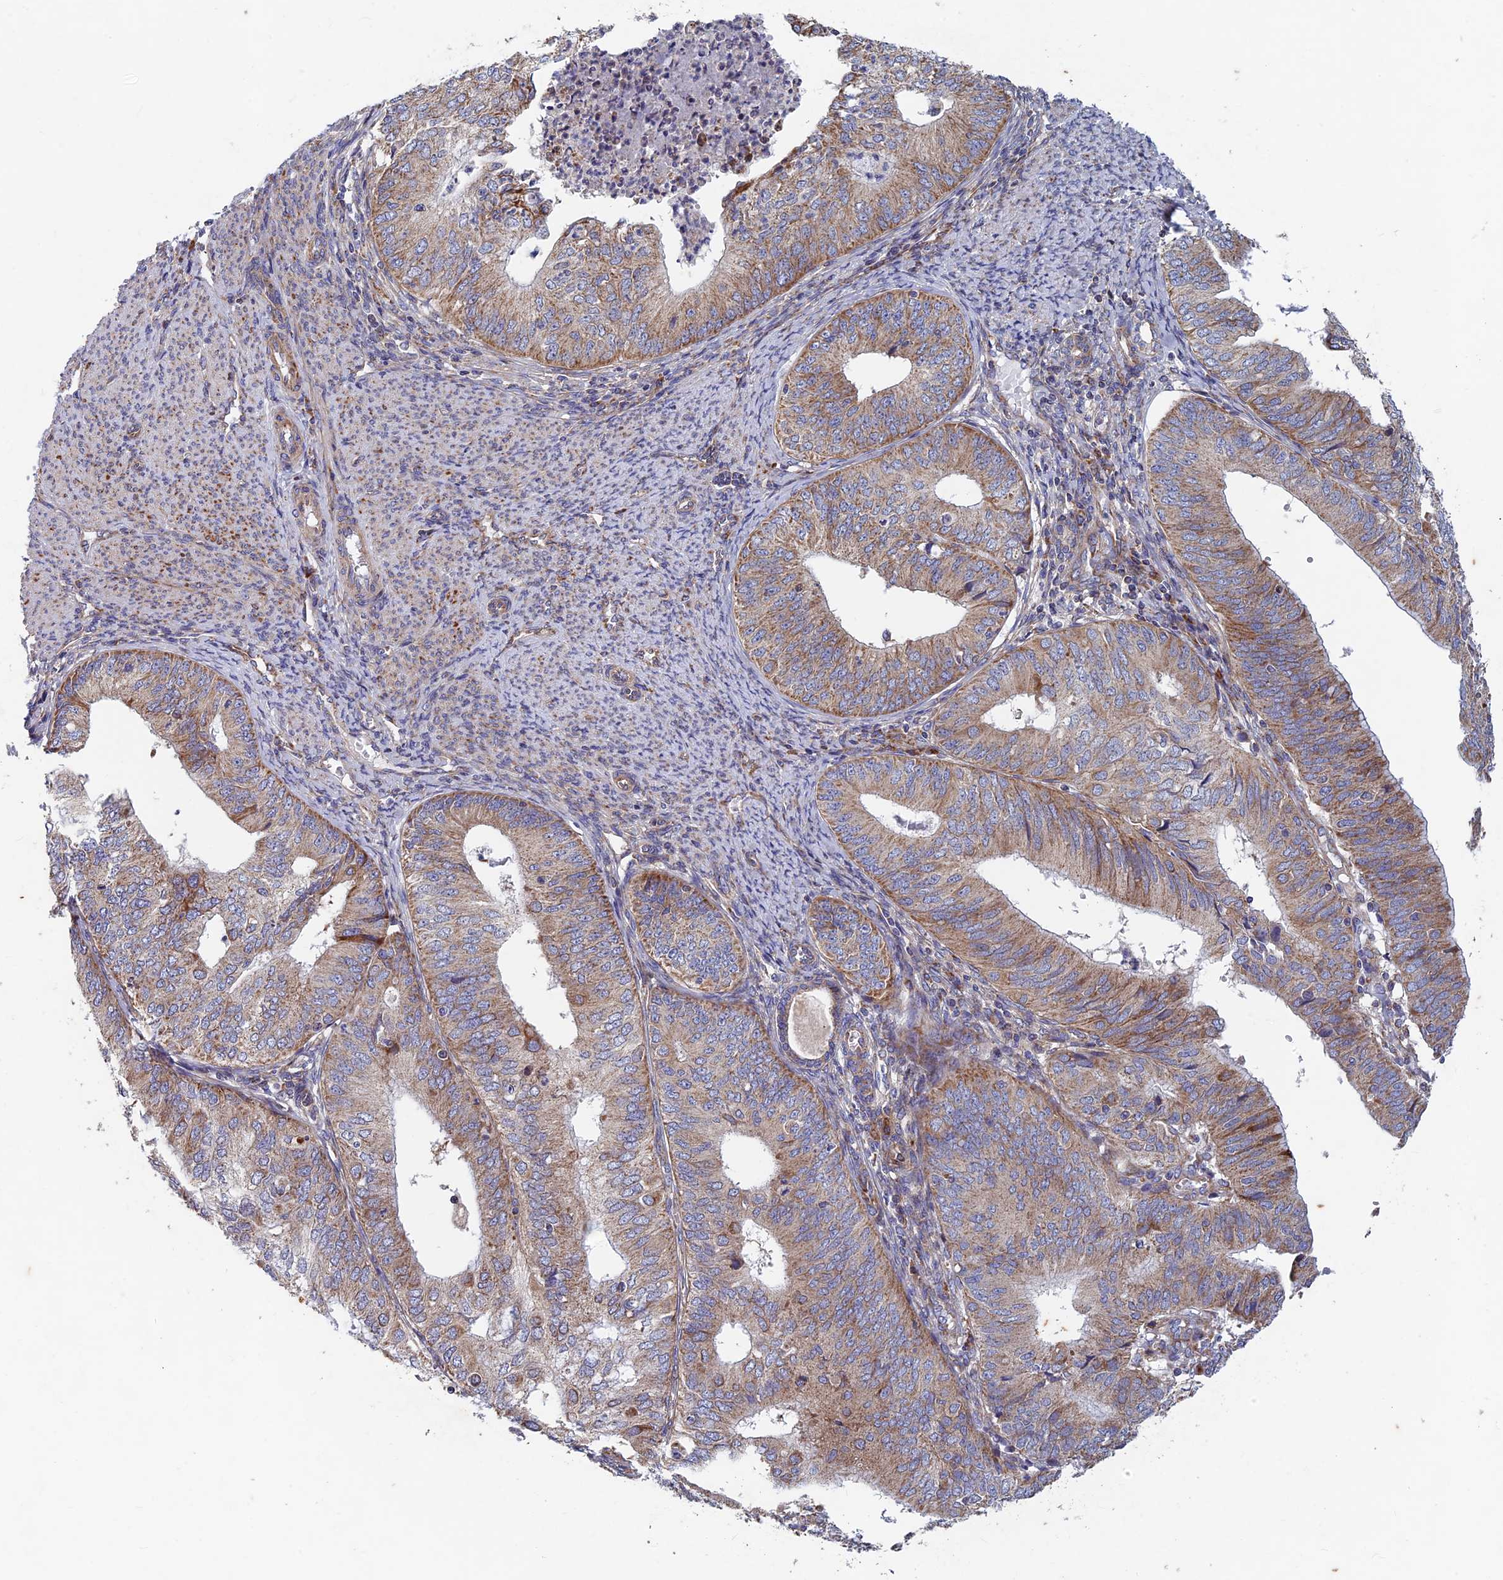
{"staining": {"intensity": "moderate", "quantity": "25%-75%", "location": "cytoplasmic/membranous"}, "tissue": "endometrial cancer", "cell_type": "Tumor cells", "image_type": "cancer", "snomed": [{"axis": "morphology", "description": "Adenocarcinoma, NOS"}, {"axis": "topography", "description": "Endometrium"}], "caption": "Immunohistochemistry (IHC) of human adenocarcinoma (endometrial) demonstrates medium levels of moderate cytoplasmic/membranous staining in about 25%-75% of tumor cells.", "gene": "AP4S1", "patient": {"sex": "female", "age": 68}}